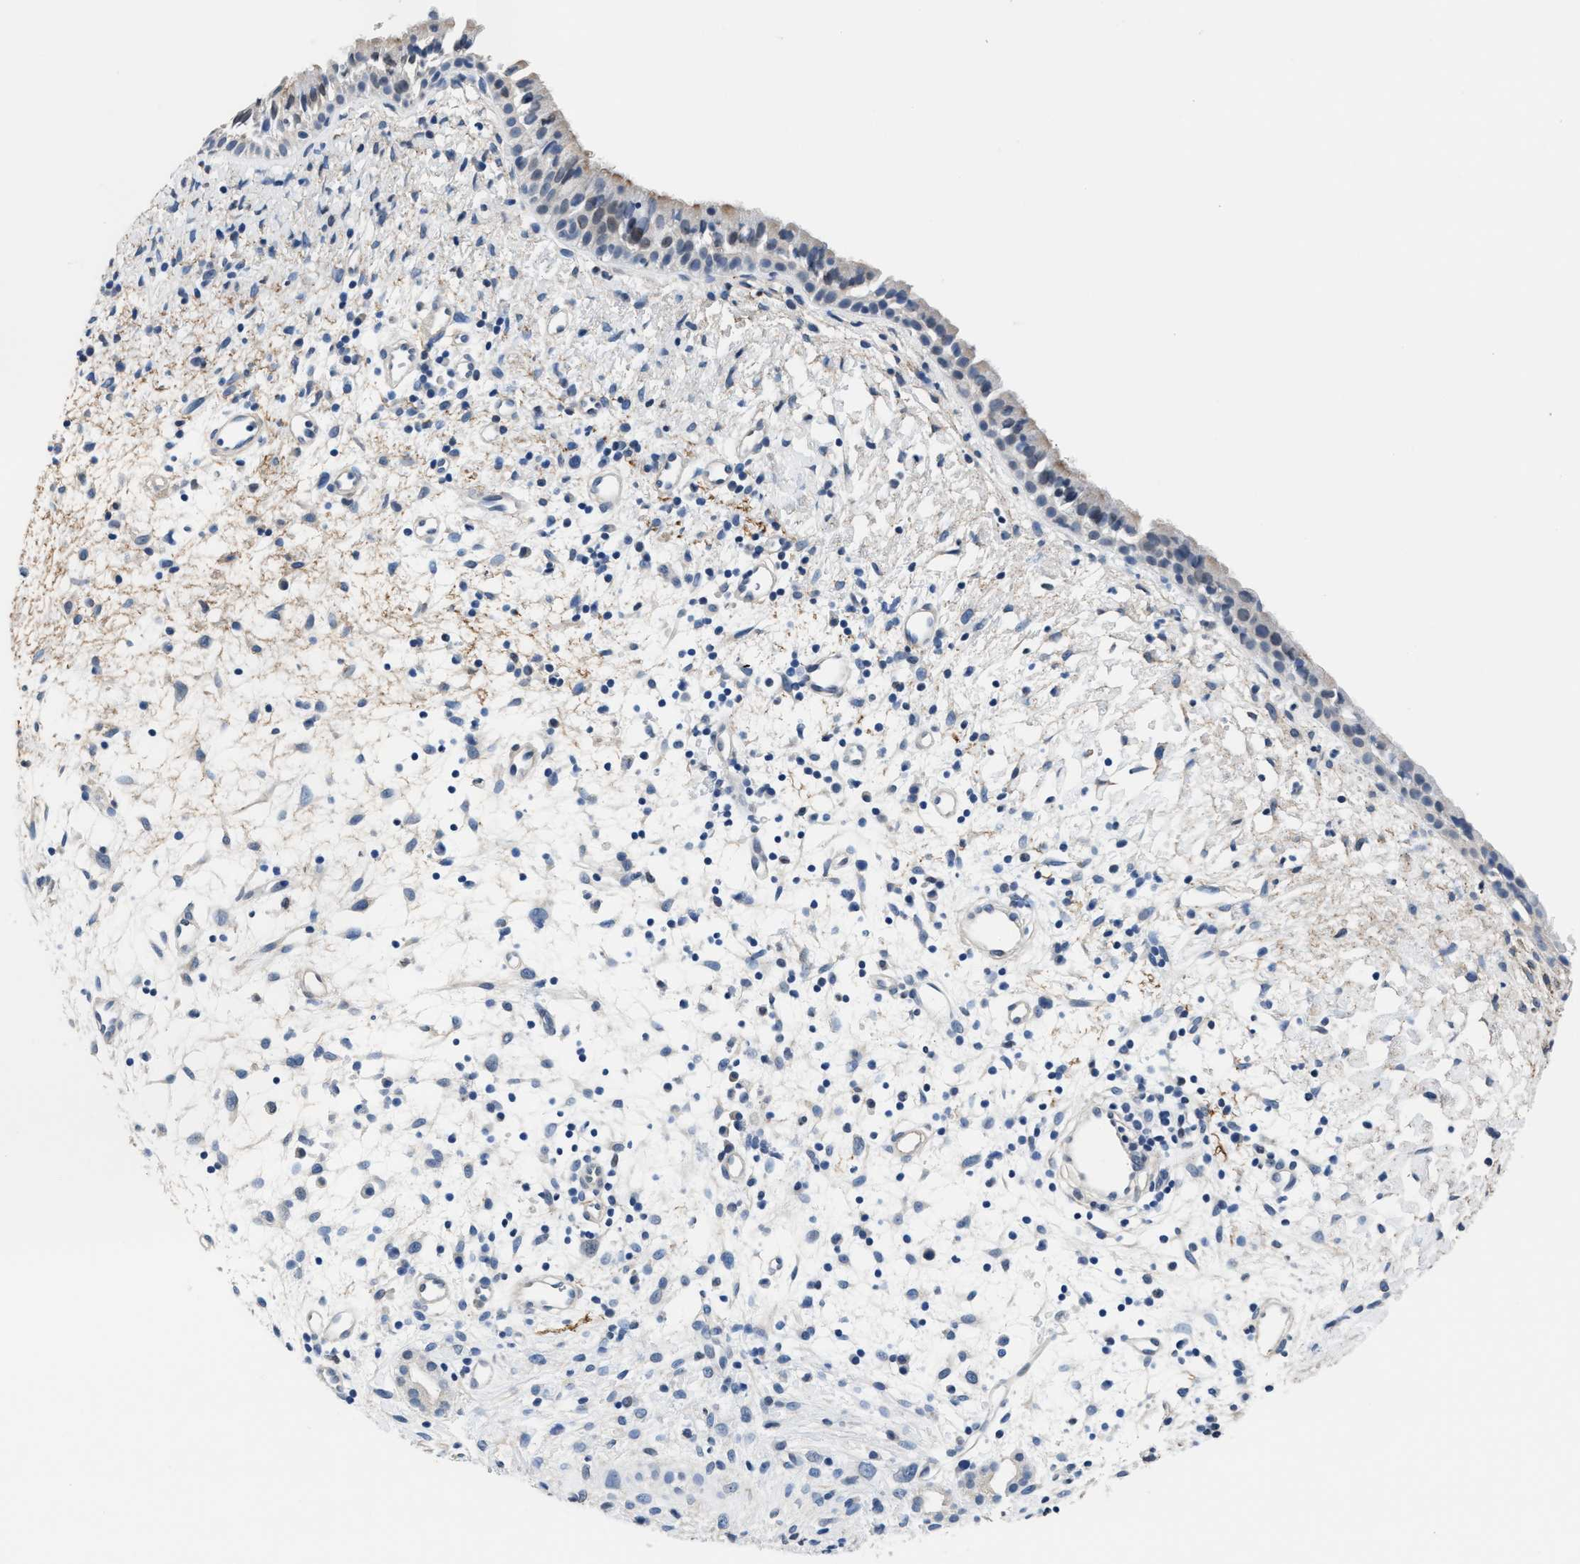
{"staining": {"intensity": "weak", "quantity": "<25%", "location": "cytoplasmic/membranous,nuclear"}, "tissue": "nasopharynx", "cell_type": "Respiratory epithelial cells", "image_type": "normal", "snomed": [{"axis": "morphology", "description": "Normal tissue, NOS"}, {"axis": "topography", "description": "Nasopharynx"}], "caption": "The image displays no significant positivity in respiratory epithelial cells of nasopharynx.", "gene": "MYH3", "patient": {"sex": "male", "age": 22}}